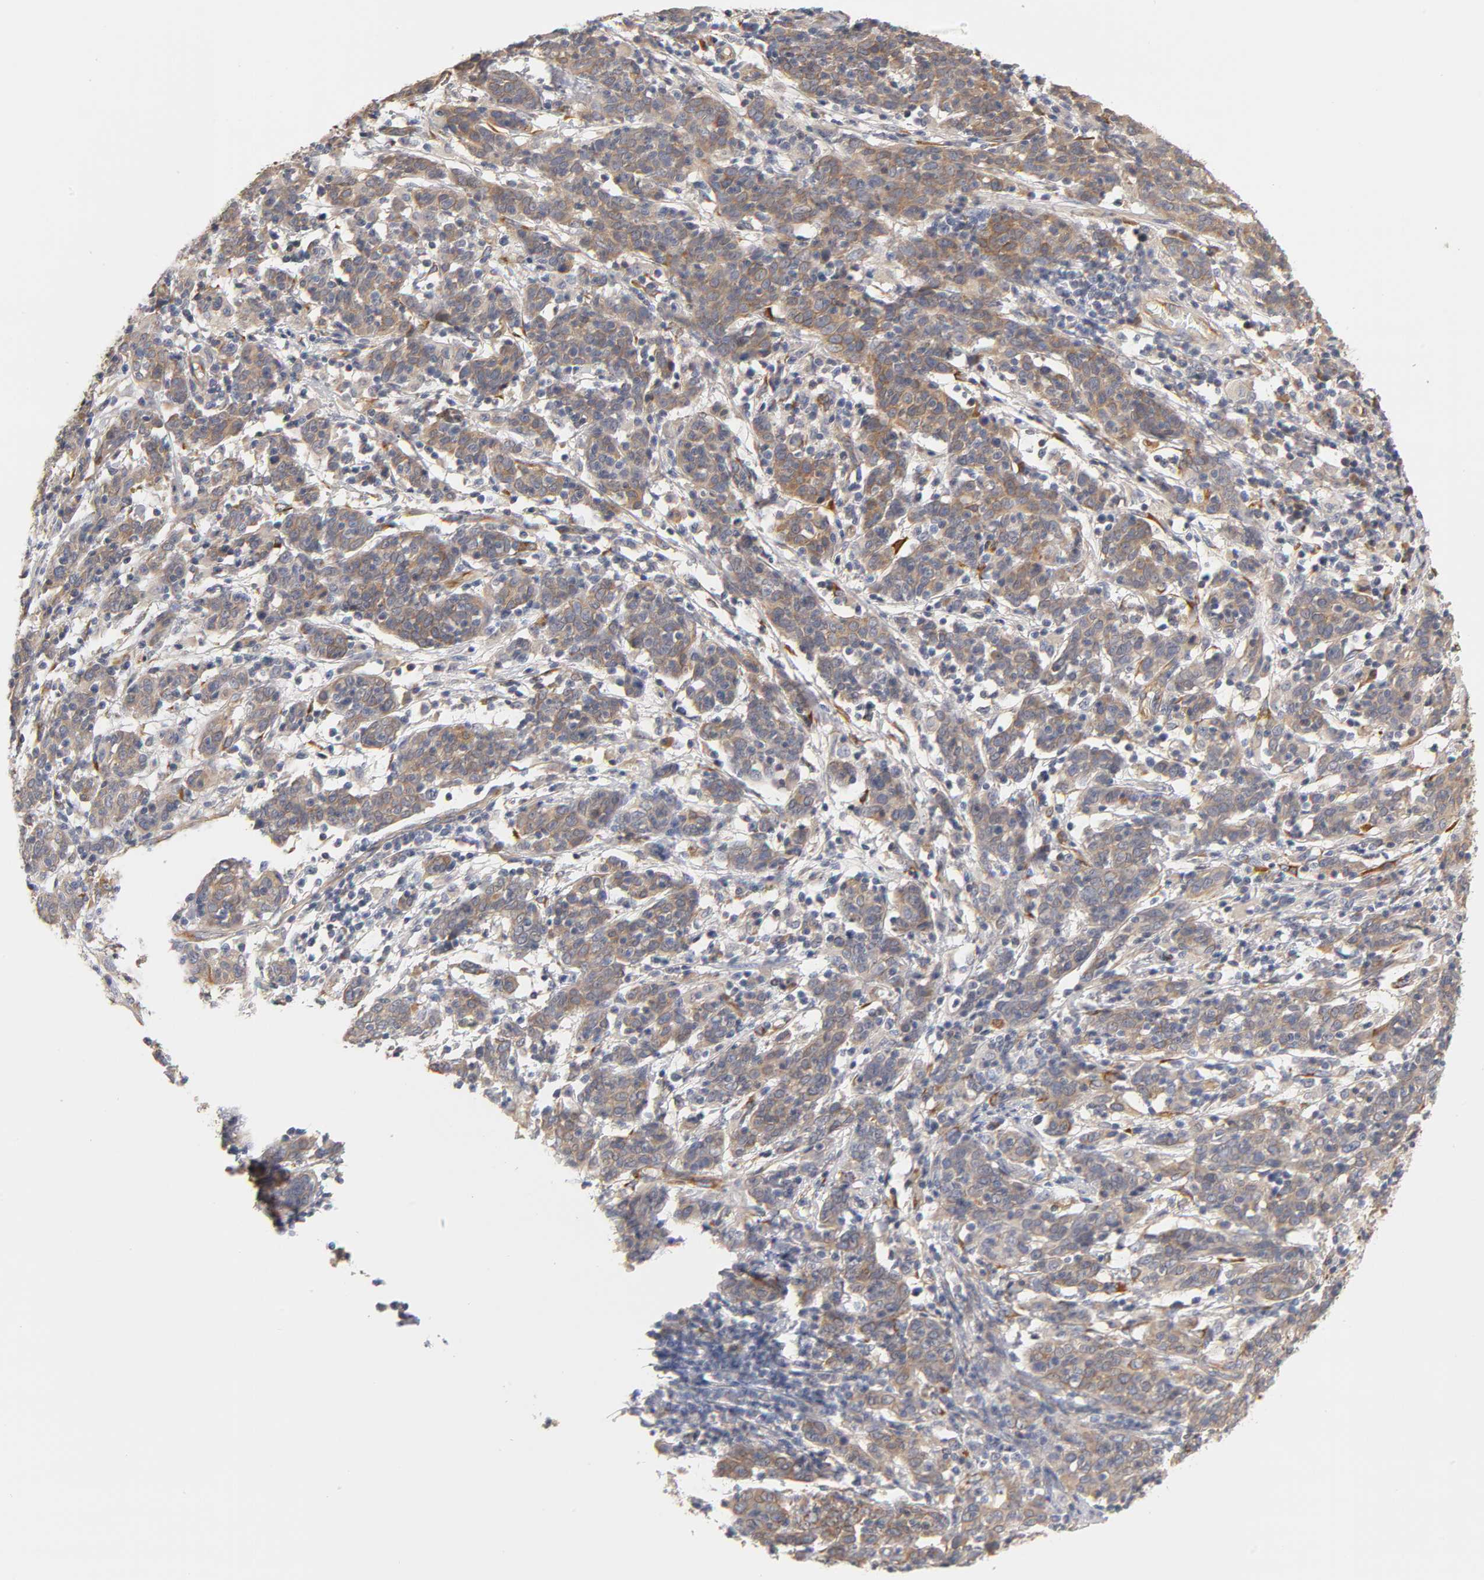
{"staining": {"intensity": "negative", "quantity": "none", "location": "none"}, "tissue": "cervical cancer", "cell_type": "Tumor cells", "image_type": "cancer", "snomed": [{"axis": "morphology", "description": "Normal tissue, NOS"}, {"axis": "morphology", "description": "Squamous cell carcinoma, NOS"}, {"axis": "topography", "description": "Cervix"}], "caption": "Immunohistochemistry histopathology image of human squamous cell carcinoma (cervical) stained for a protein (brown), which displays no expression in tumor cells.", "gene": "LAMB1", "patient": {"sex": "female", "age": 67}}